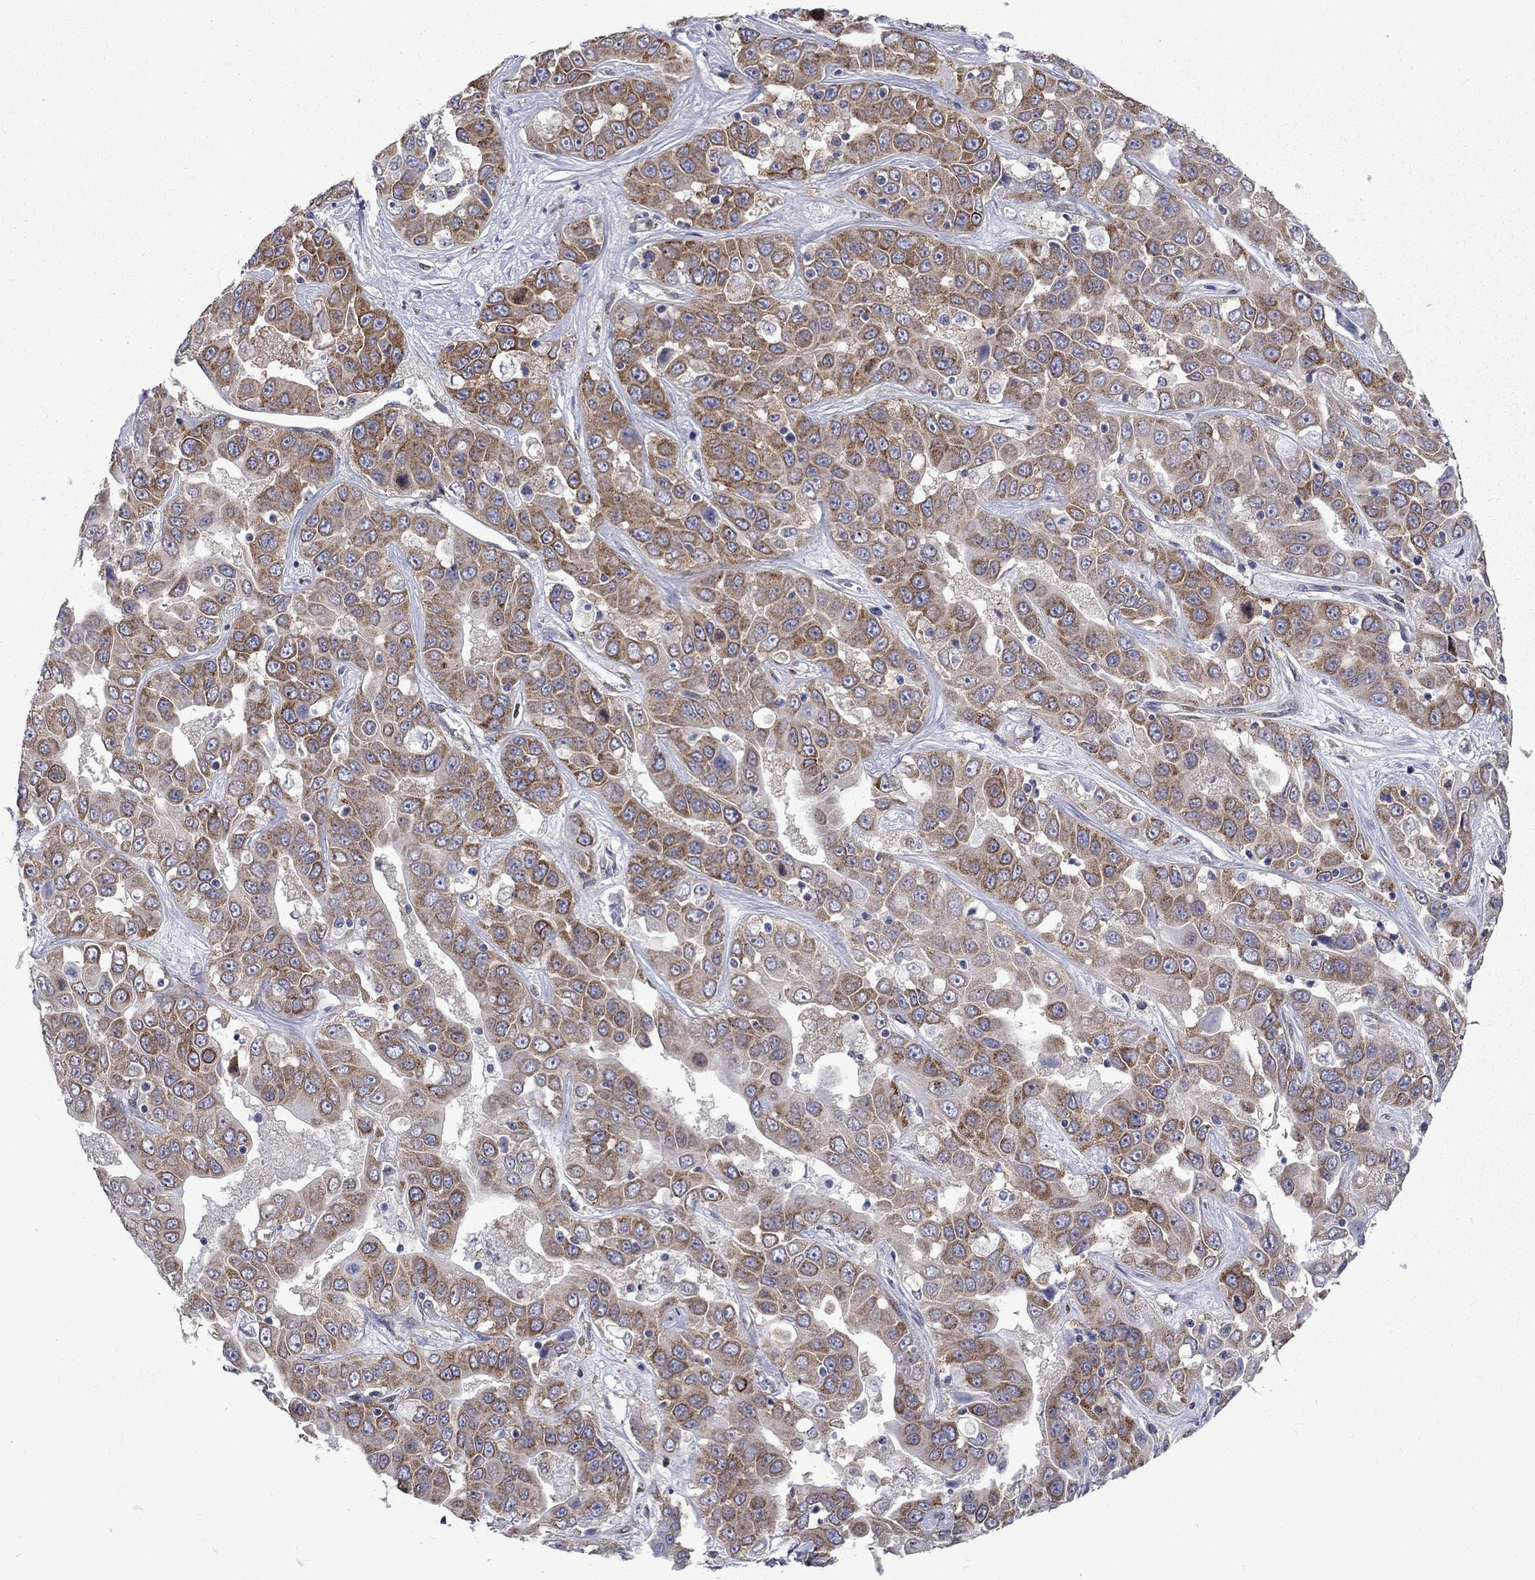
{"staining": {"intensity": "moderate", "quantity": ">75%", "location": "cytoplasmic/membranous"}, "tissue": "liver cancer", "cell_type": "Tumor cells", "image_type": "cancer", "snomed": [{"axis": "morphology", "description": "Cholangiocarcinoma"}, {"axis": "topography", "description": "Liver"}], "caption": "Liver cancer stained for a protein reveals moderate cytoplasmic/membranous positivity in tumor cells. (Stains: DAB (3,3'-diaminobenzidine) in brown, nuclei in blue, Microscopy: brightfield microscopy at high magnification).", "gene": "PABPC4", "patient": {"sex": "female", "age": 52}}